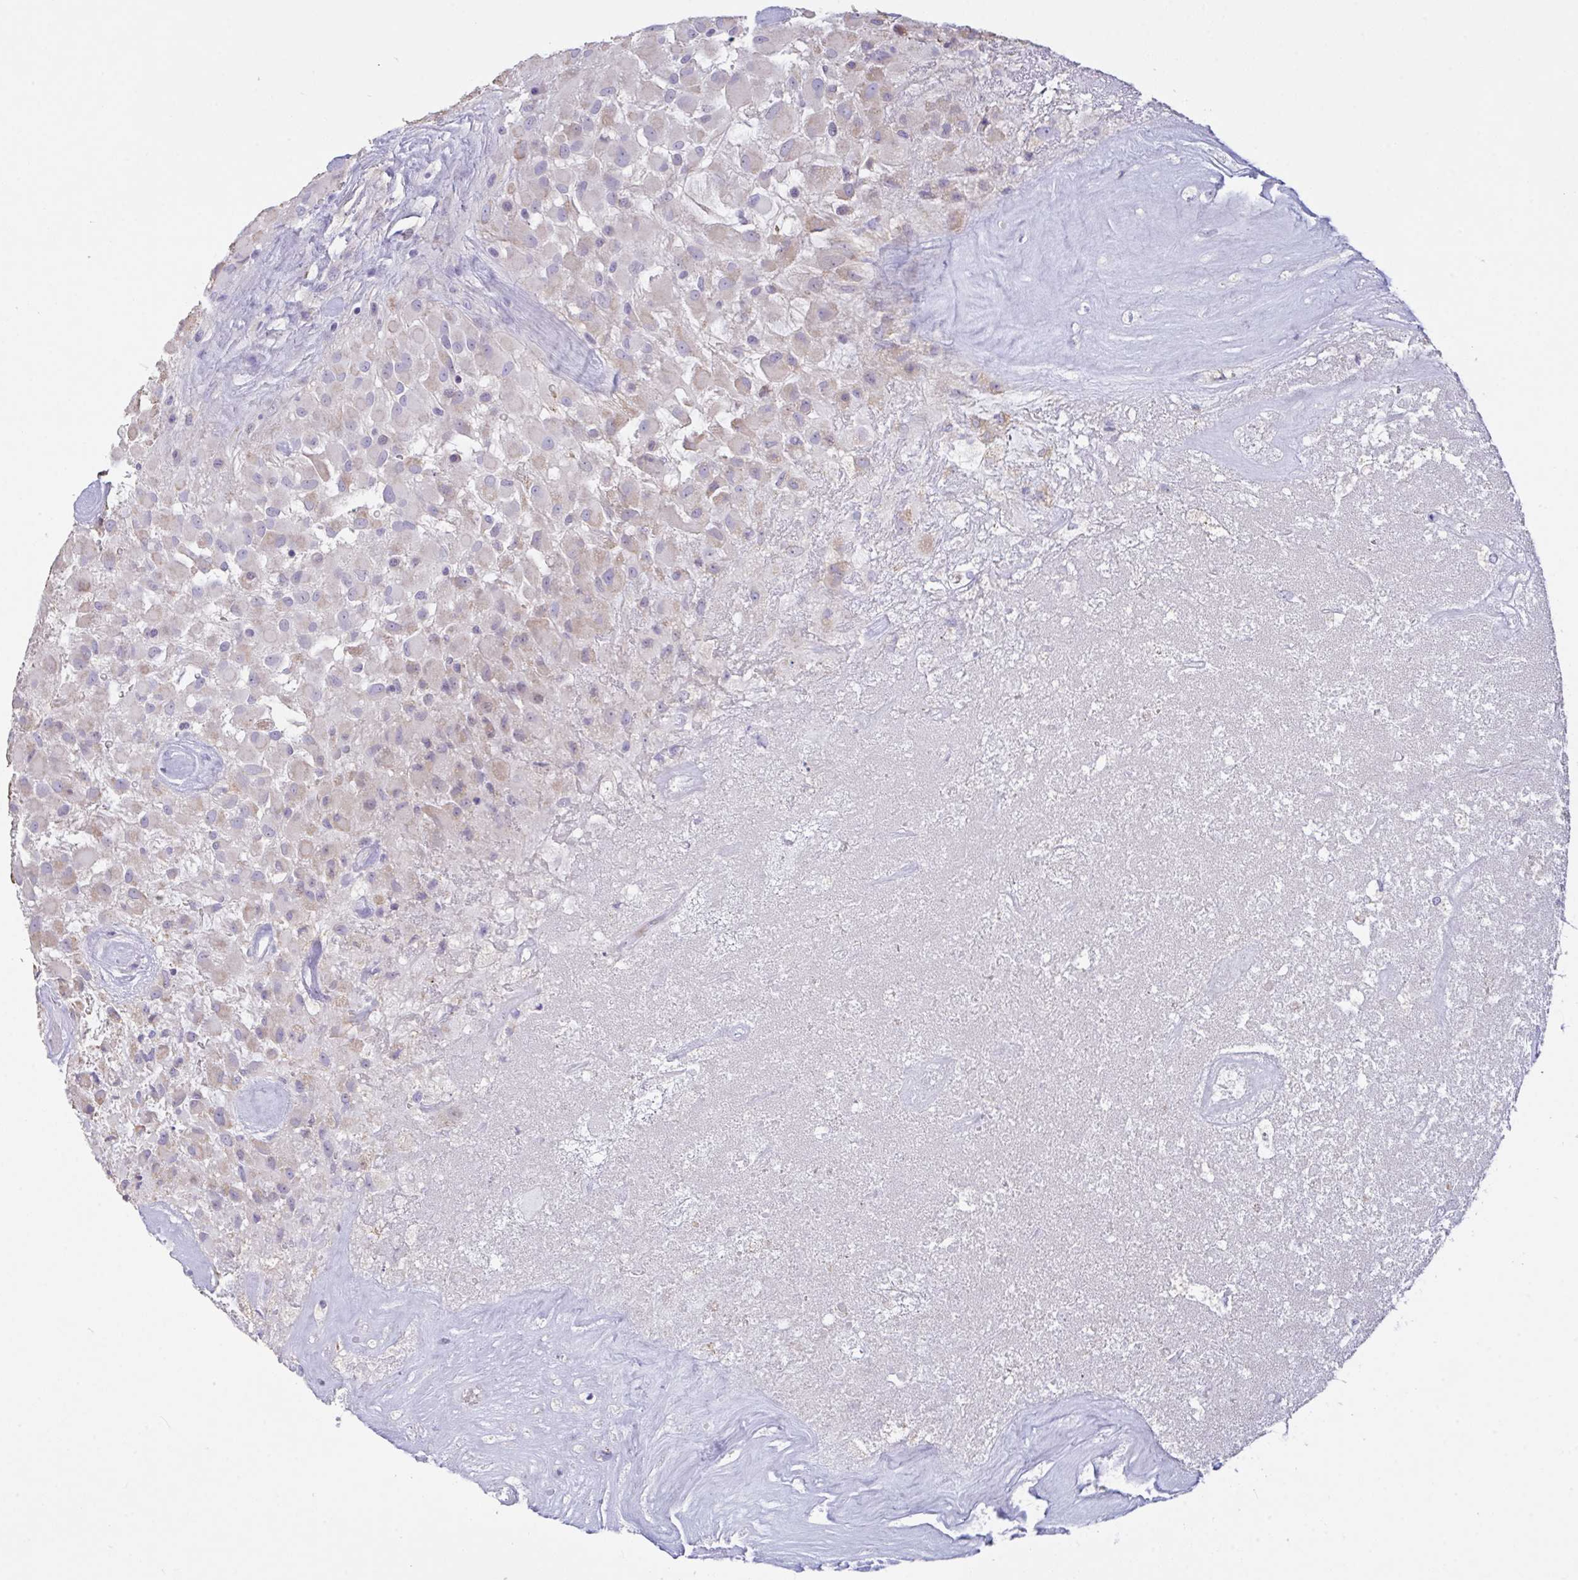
{"staining": {"intensity": "weak", "quantity": "<25%", "location": "cytoplasmic/membranous"}, "tissue": "glioma", "cell_type": "Tumor cells", "image_type": "cancer", "snomed": [{"axis": "morphology", "description": "Glioma, malignant, High grade"}, {"axis": "topography", "description": "Brain"}], "caption": "Tumor cells show no significant expression in glioma.", "gene": "CA10", "patient": {"sex": "female", "age": 67}}